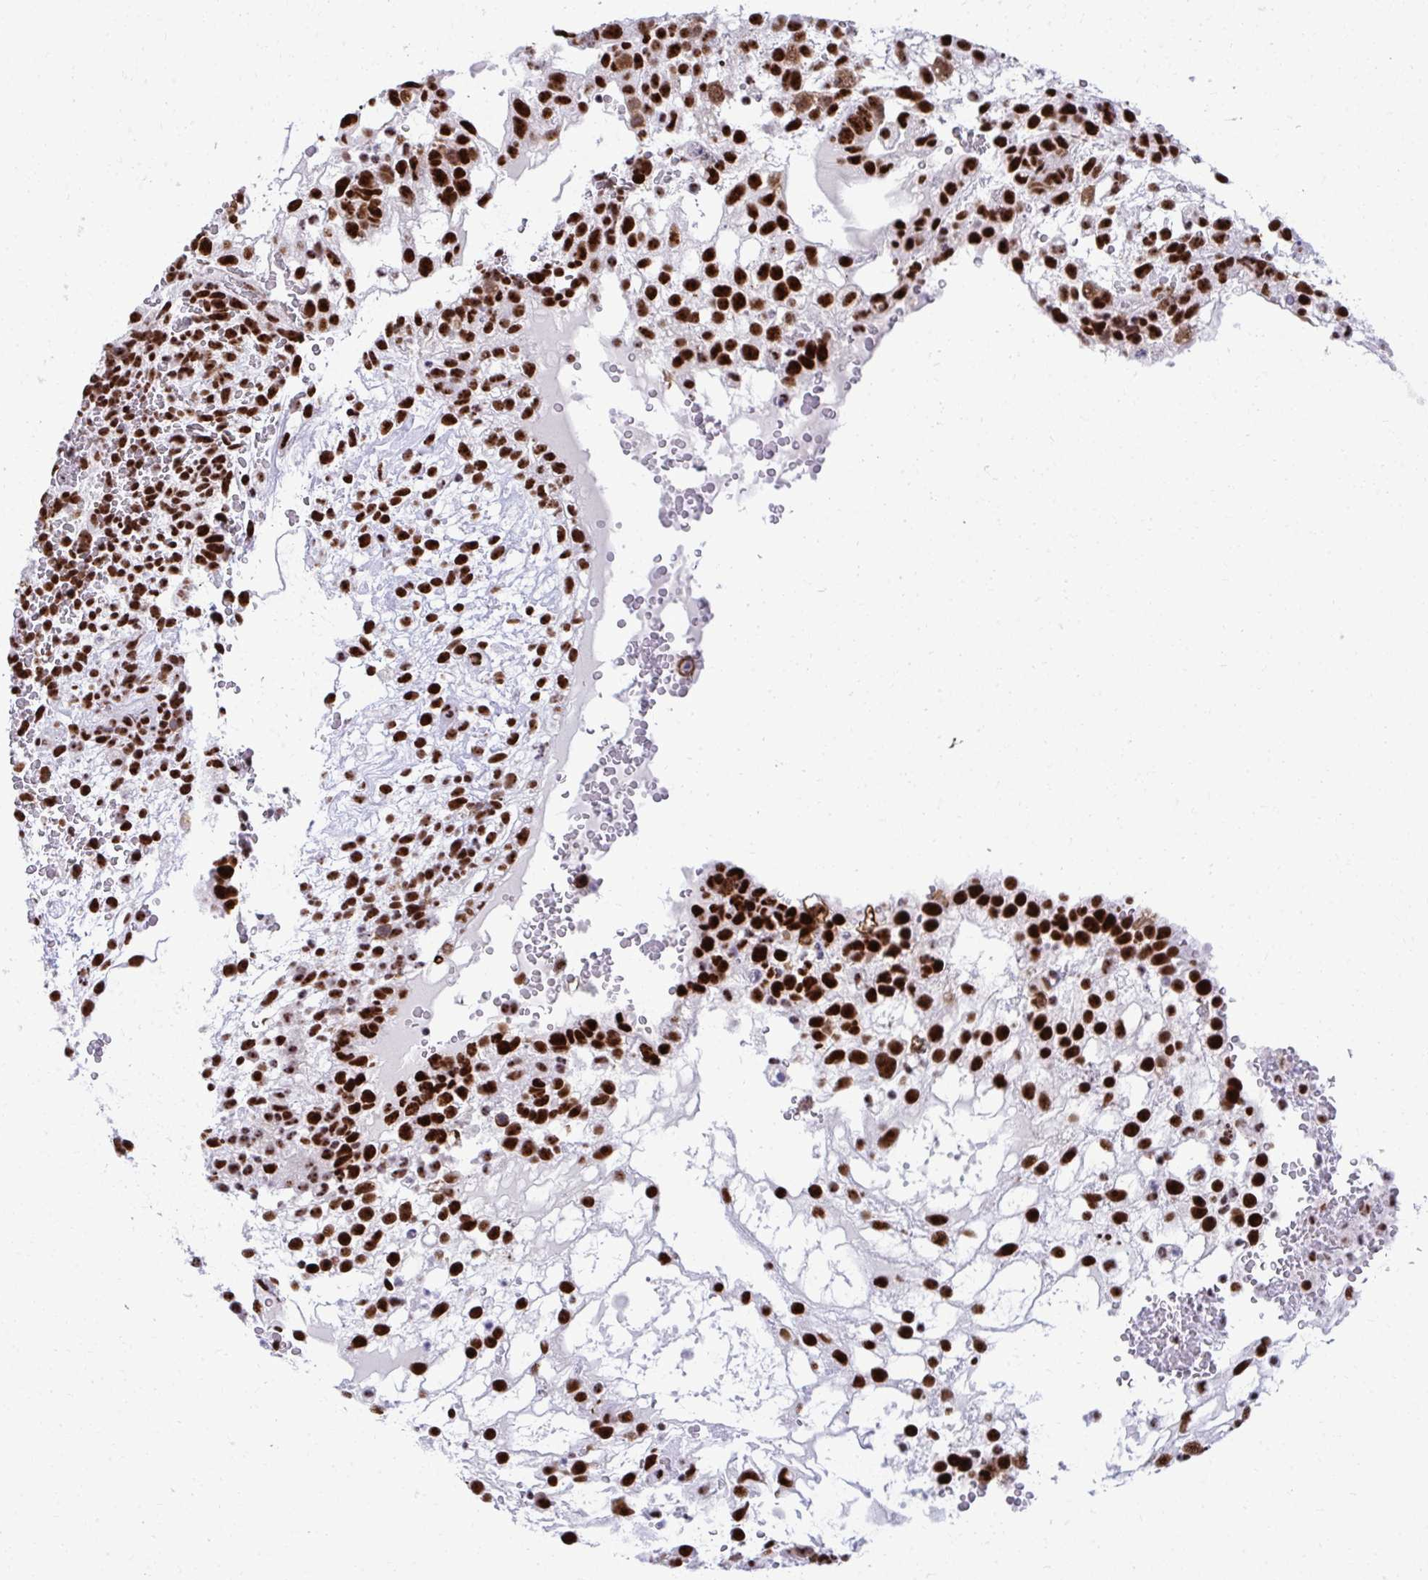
{"staining": {"intensity": "strong", "quantity": ">75%", "location": "nuclear"}, "tissue": "testis cancer", "cell_type": "Tumor cells", "image_type": "cancer", "snomed": [{"axis": "morphology", "description": "Normal tissue, NOS"}, {"axis": "morphology", "description": "Carcinoma, Embryonal, NOS"}, {"axis": "topography", "description": "Testis"}], "caption": "Tumor cells demonstrate strong nuclear positivity in approximately >75% of cells in testis cancer.", "gene": "PELP1", "patient": {"sex": "male", "age": 32}}